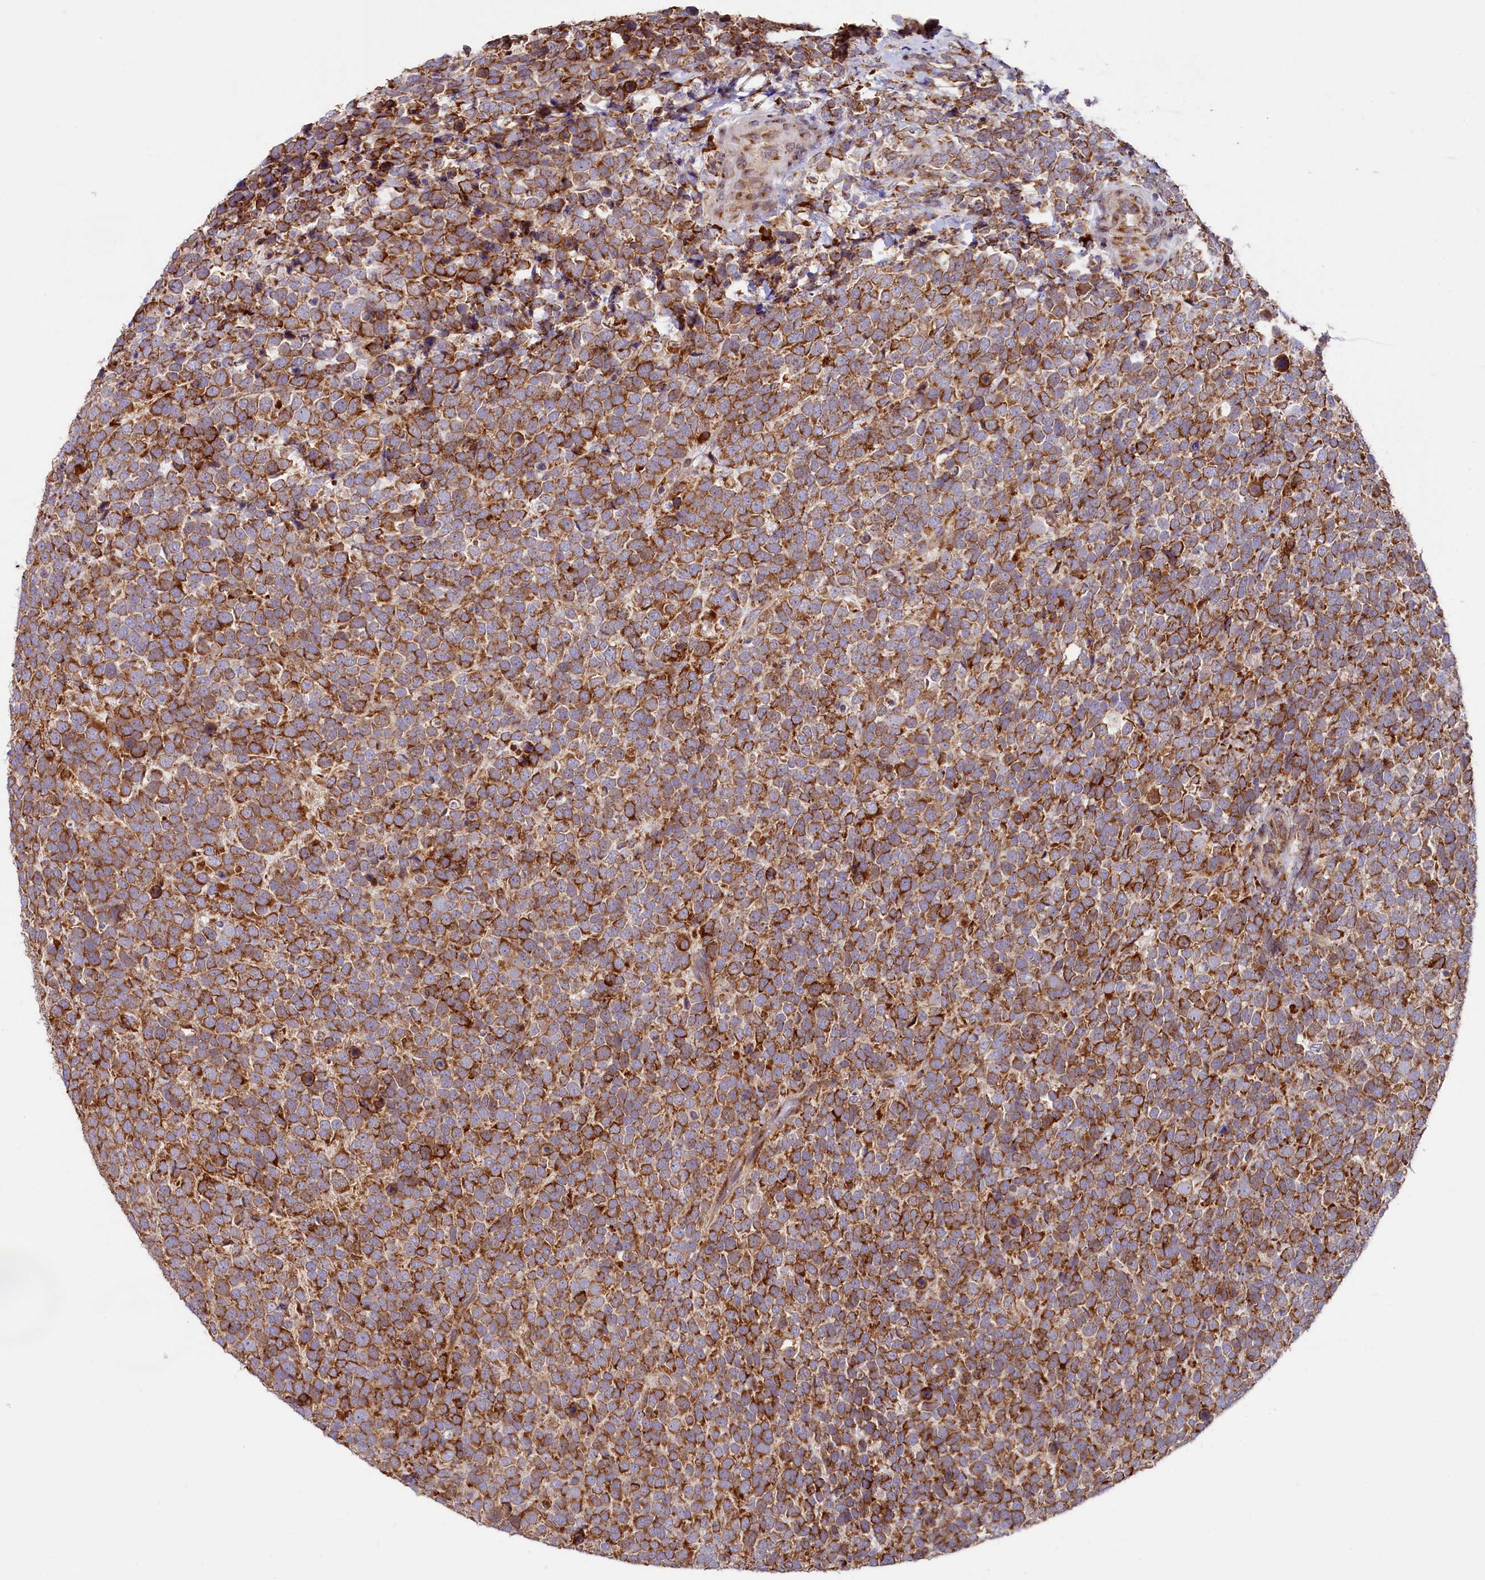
{"staining": {"intensity": "strong", "quantity": ">75%", "location": "cytoplasmic/membranous"}, "tissue": "urothelial cancer", "cell_type": "Tumor cells", "image_type": "cancer", "snomed": [{"axis": "morphology", "description": "Urothelial carcinoma, High grade"}, {"axis": "topography", "description": "Urinary bladder"}], "caption": "This histopathology image shows immunohistochemistry (IHC) staining of high-grade urothelial carcinoma, with high strong cytoplasmic/membranous expression in about >75% of tumor cells.", "gene": "SSC5D", "patient": {"sex": "female", "age": 82}}